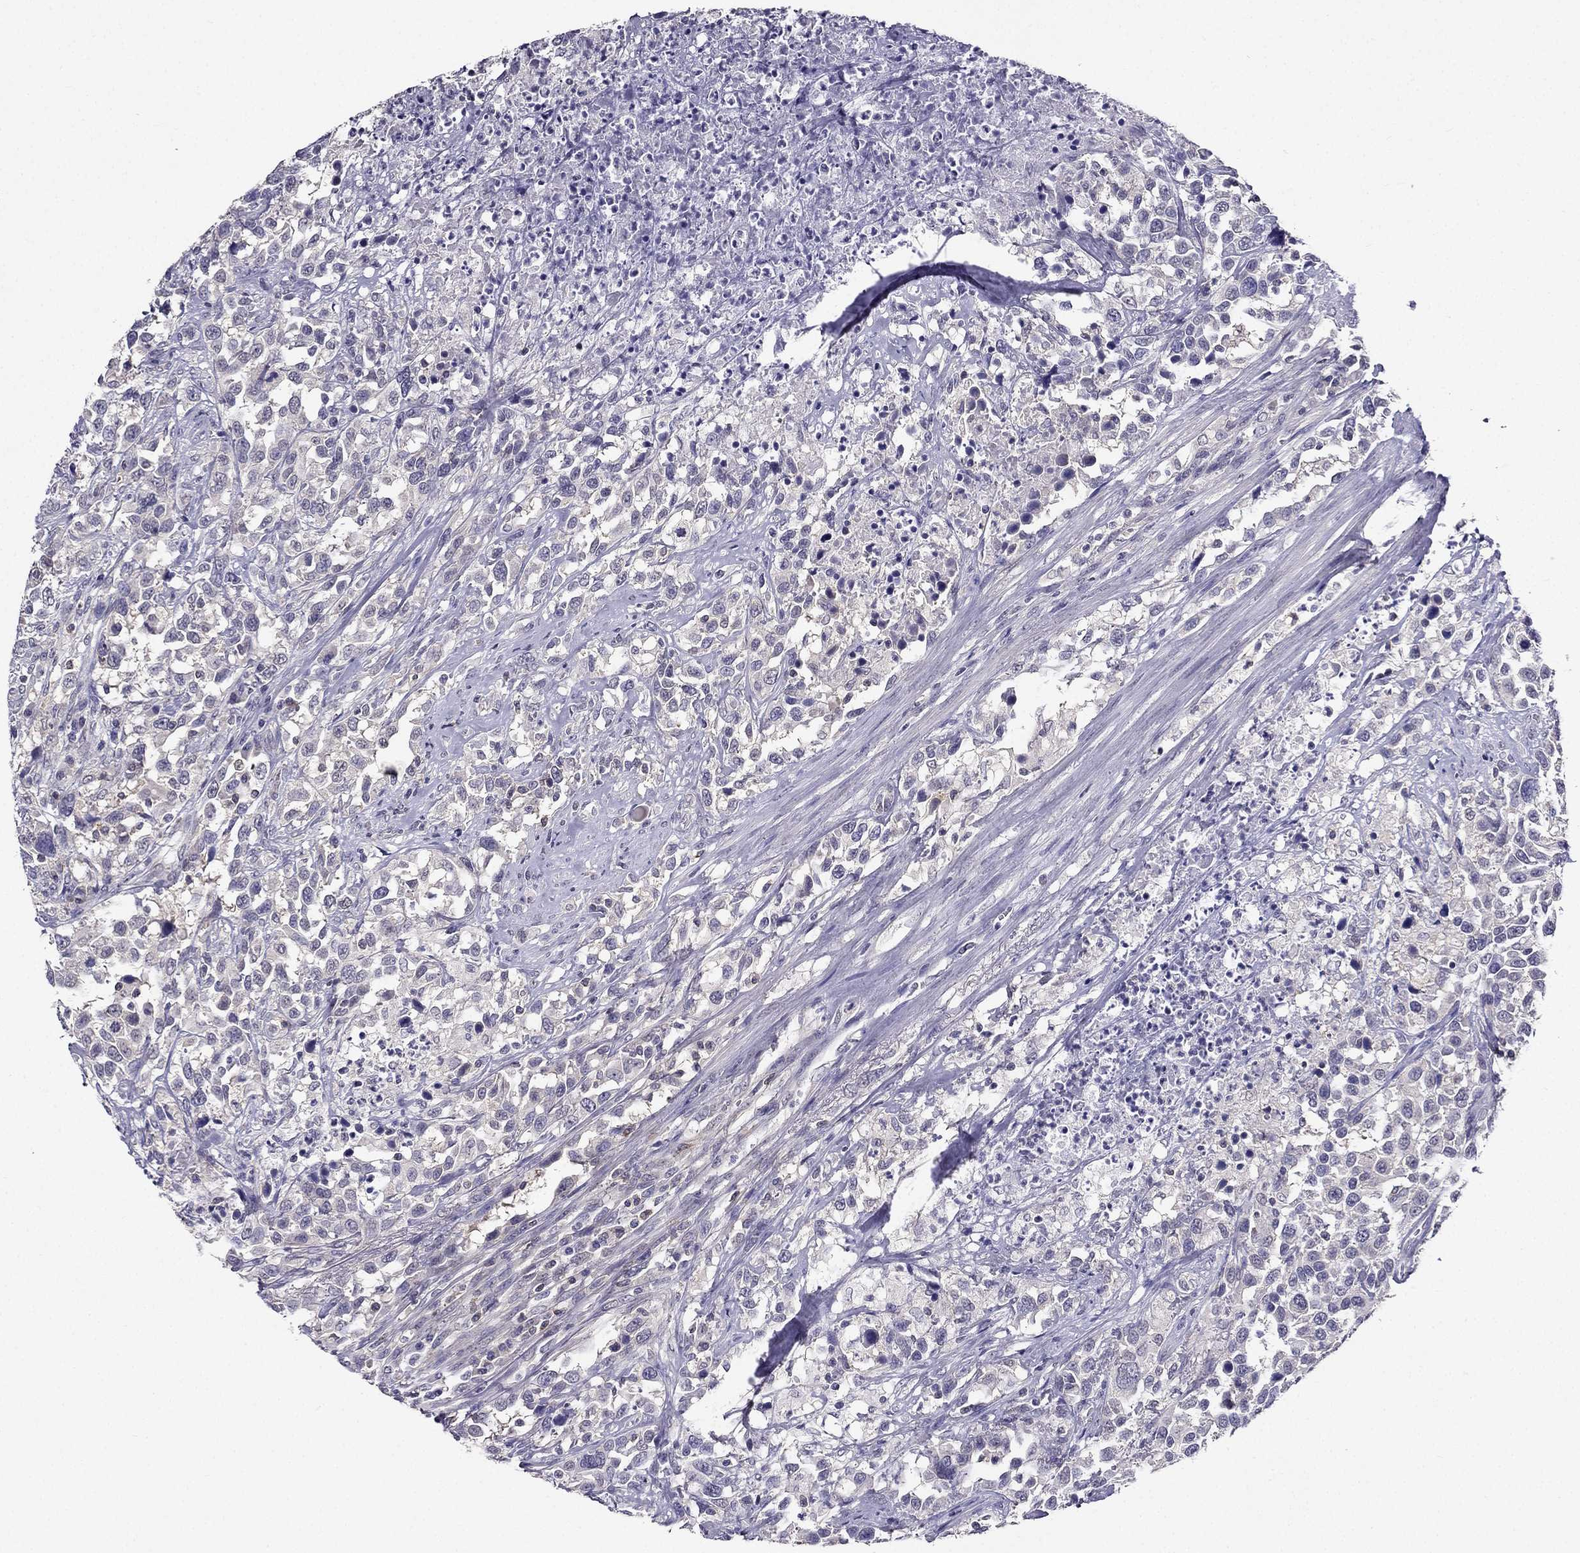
{"staining": {"intensity": "negative", "quantity": "none", "location": "none"}, "tissue": "urothelial cancer", "cell_type": "Tumor cells", "image_type": "cancer", "snomed": [{"axis": "morphology", "description": "Urothelial carcinoma, NOS"}, {"axis": "morphology", "description": "Urothelial carcinoma, High grade"}, {"axis": "topography", "description": "Urinary bladder"}], "caption": "High power microscopy micrograph of an immunohistochemistry photomicrograph of urothelial cancer, revealing no significant positivity in tumor cells.", "gene": "AAK1", "patient": {"sex": "female", "age": 64}}